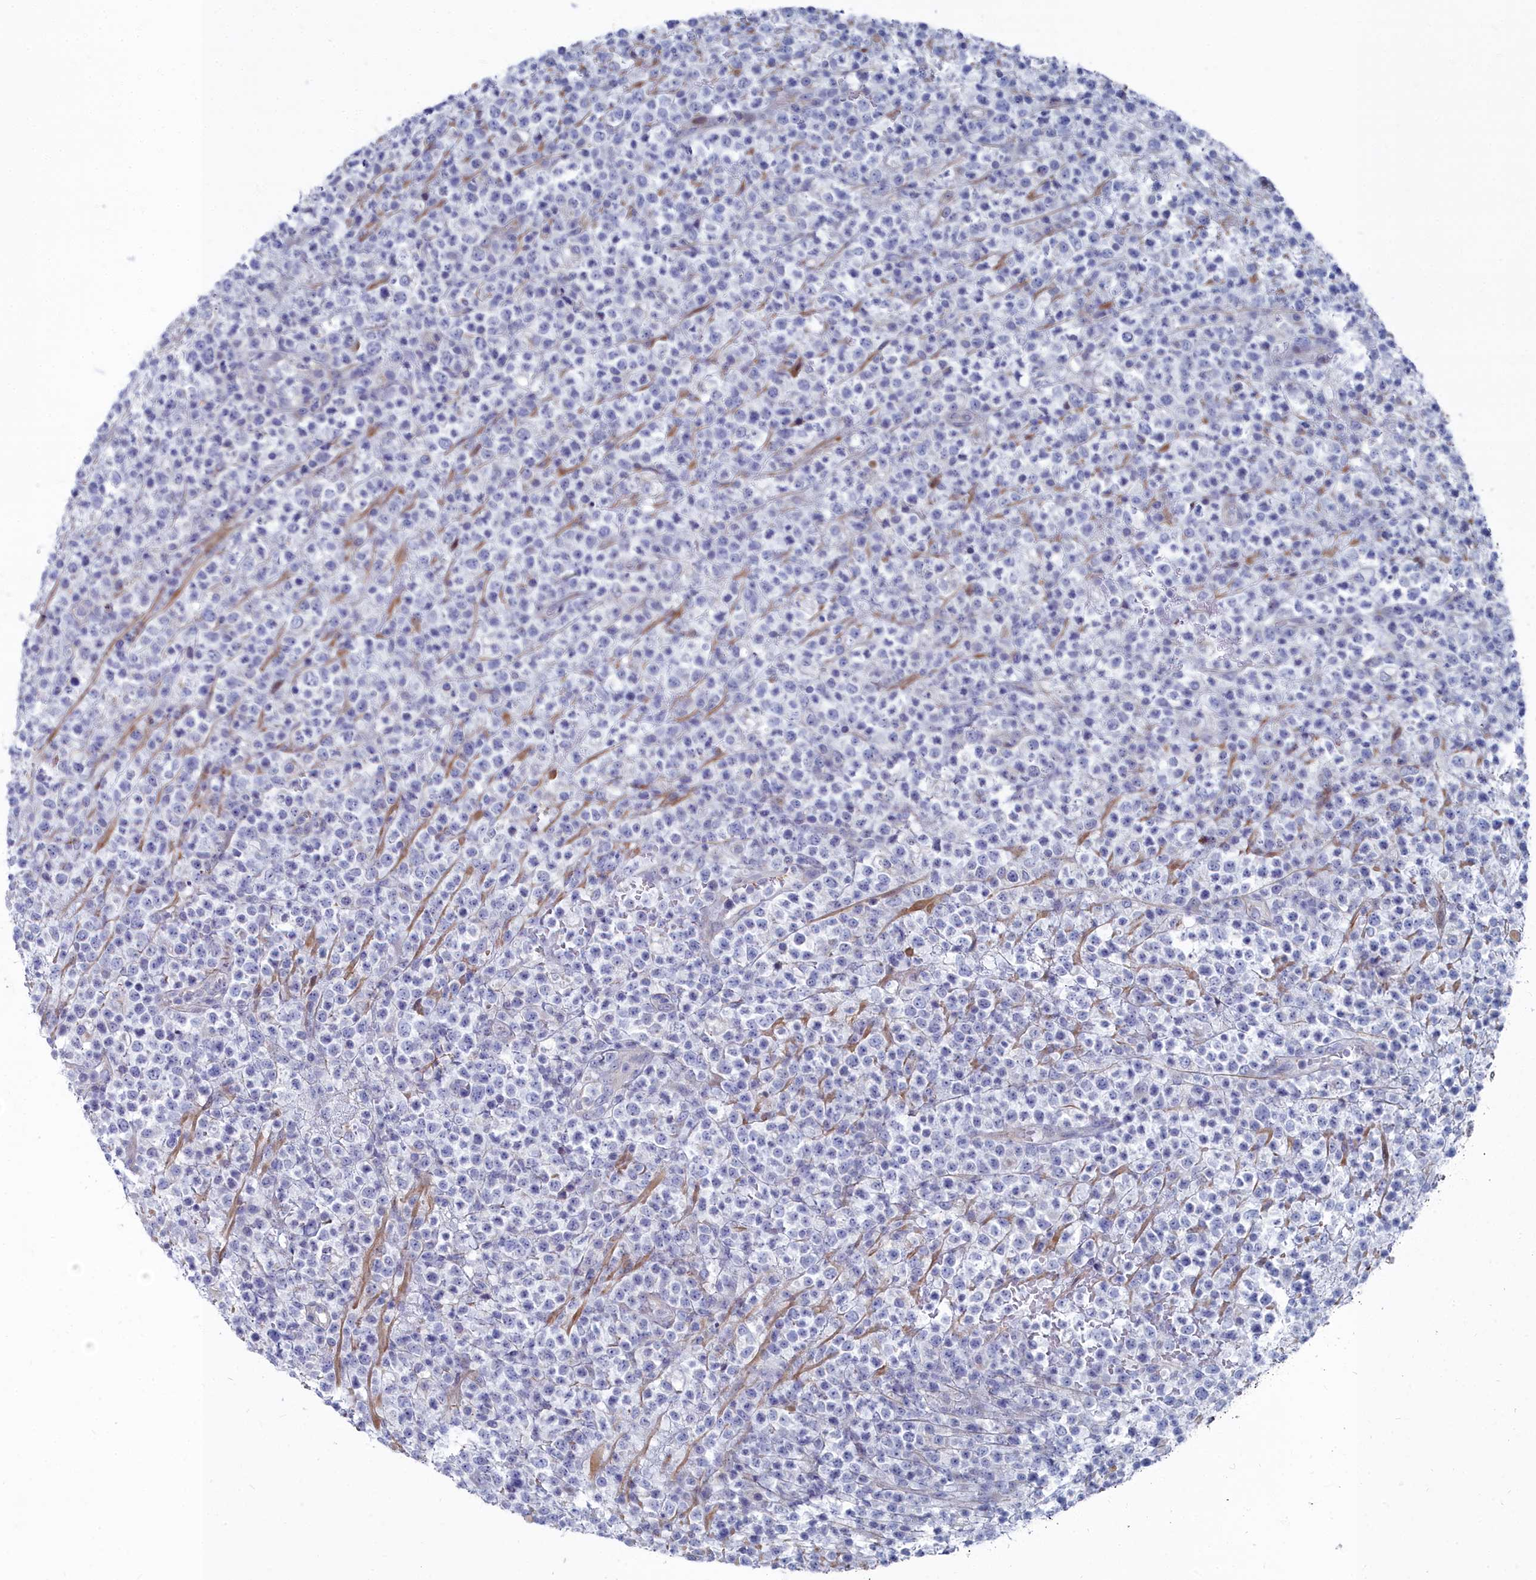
{"staining": {"intensity": "negative", "quantity": "none", "location": "none"}, "tissue": "lymphoma", "cell_type": "Tumor cells", "image_type": "cancer", "snomed": [{"axis": "morphology", "description": "Malignant lymphoma, non-Hodgkin's type, High grade"}, {"axis": "topography", "description": "Colon"}], "caption": "This is an immunohistochemistry photomicrograph of human malignant lymphoma, non-Hodgkin's type (high-grade). There is no staining in tumor cells.", "gene": "SHISAL2A", "patient": {"sex": "female", "age": 53}}